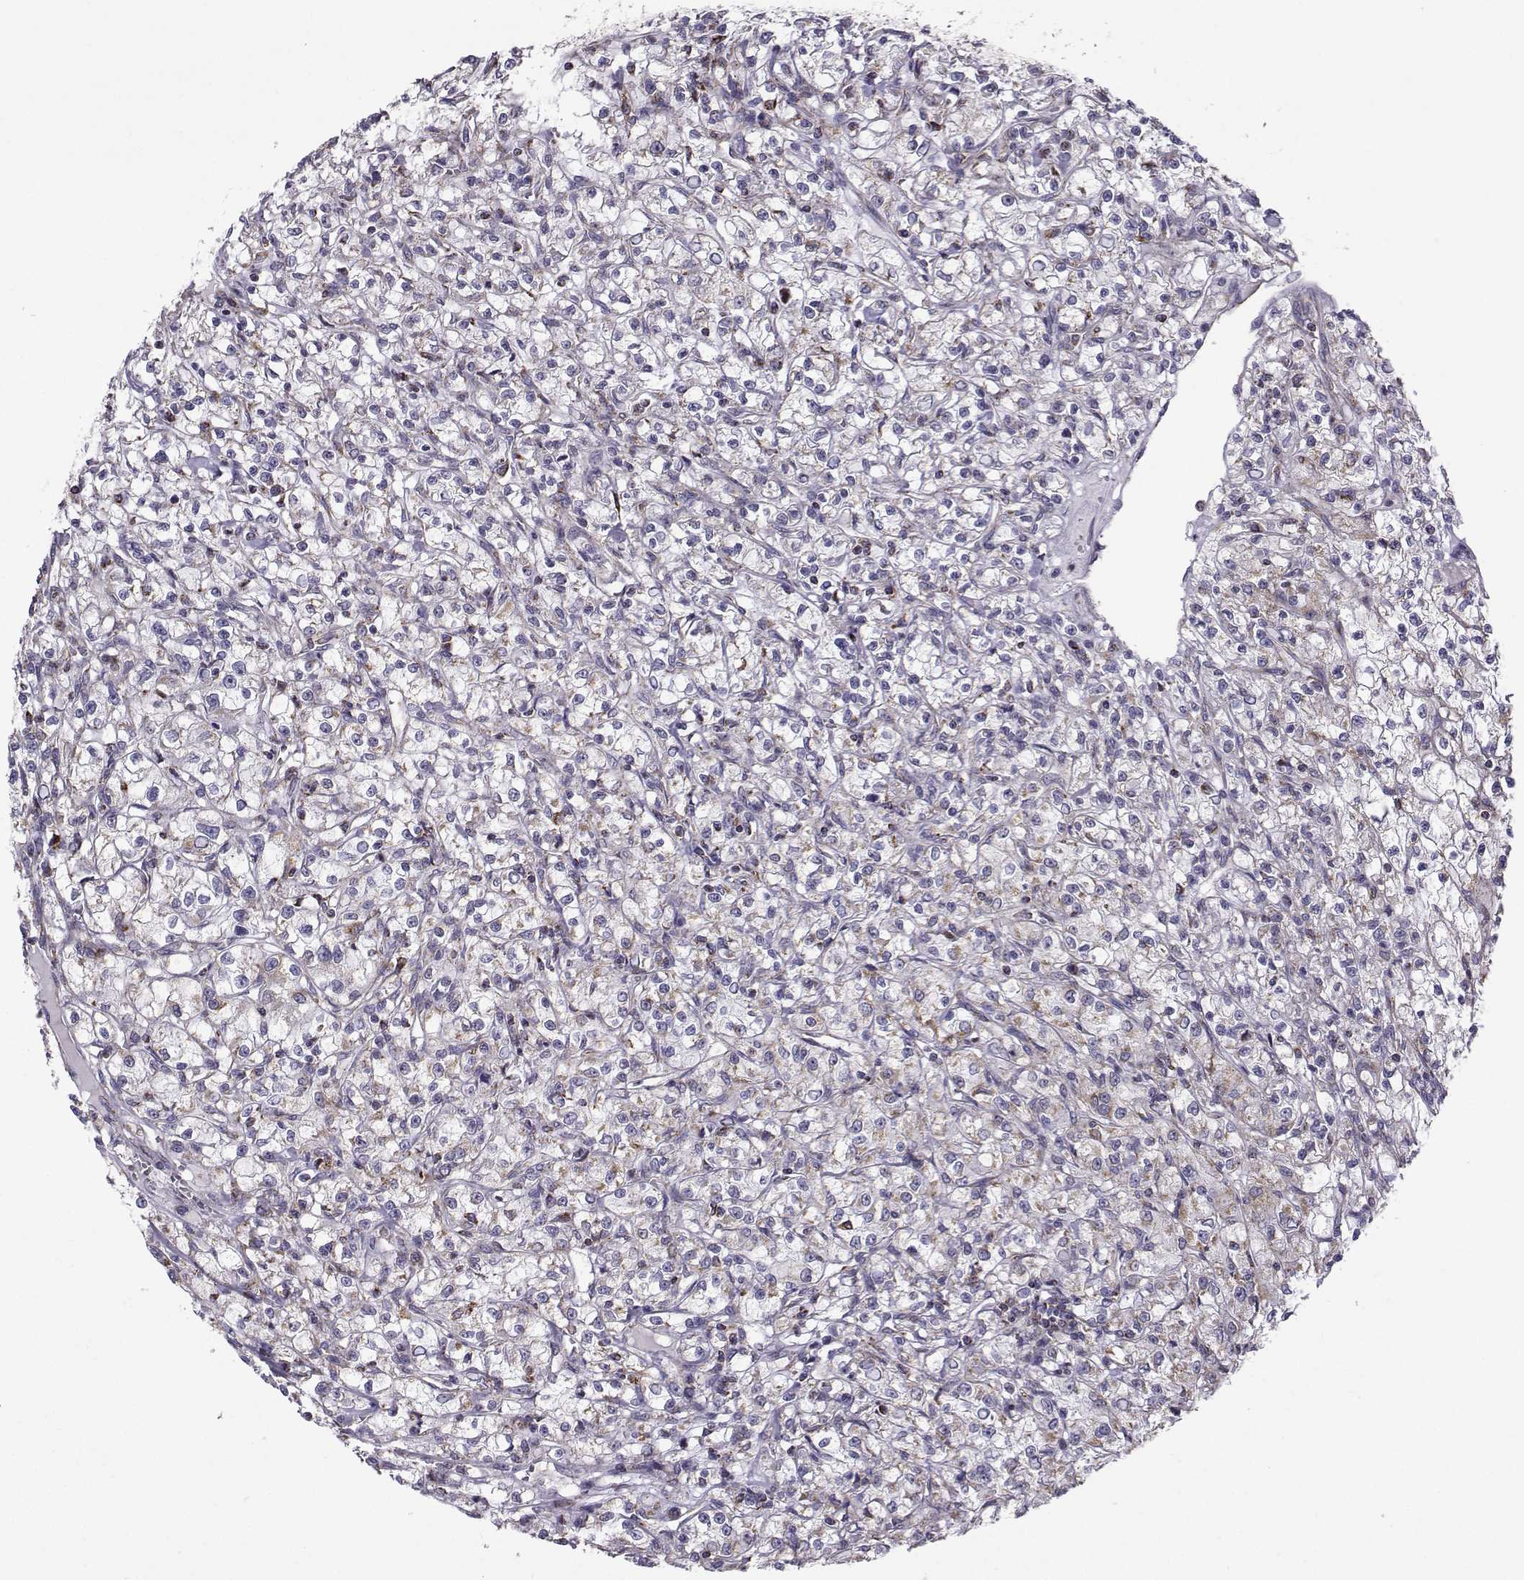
{"staining": {"intensity": "moderate", "quantity": "<25%", "location": "cytoplasmic/membranous"}, "tissue": "renal cancer", "cell_type": "Tumor cells", "image_type": "cancer", "snomed": [{"axis": "morphology", "description": "Adenocarcinoma, NOS"}, {"axis": "topography", "description": "Kidney"}], "caption": "Immunohistochemistry (DAB) staining of renal adenocarcinoma displays moderate cytoplasmic/membranous protein expression in approximately <25% of tumor cells.", "gene": "NECAB3", "patient": {"sex": "female", "age": 59}}